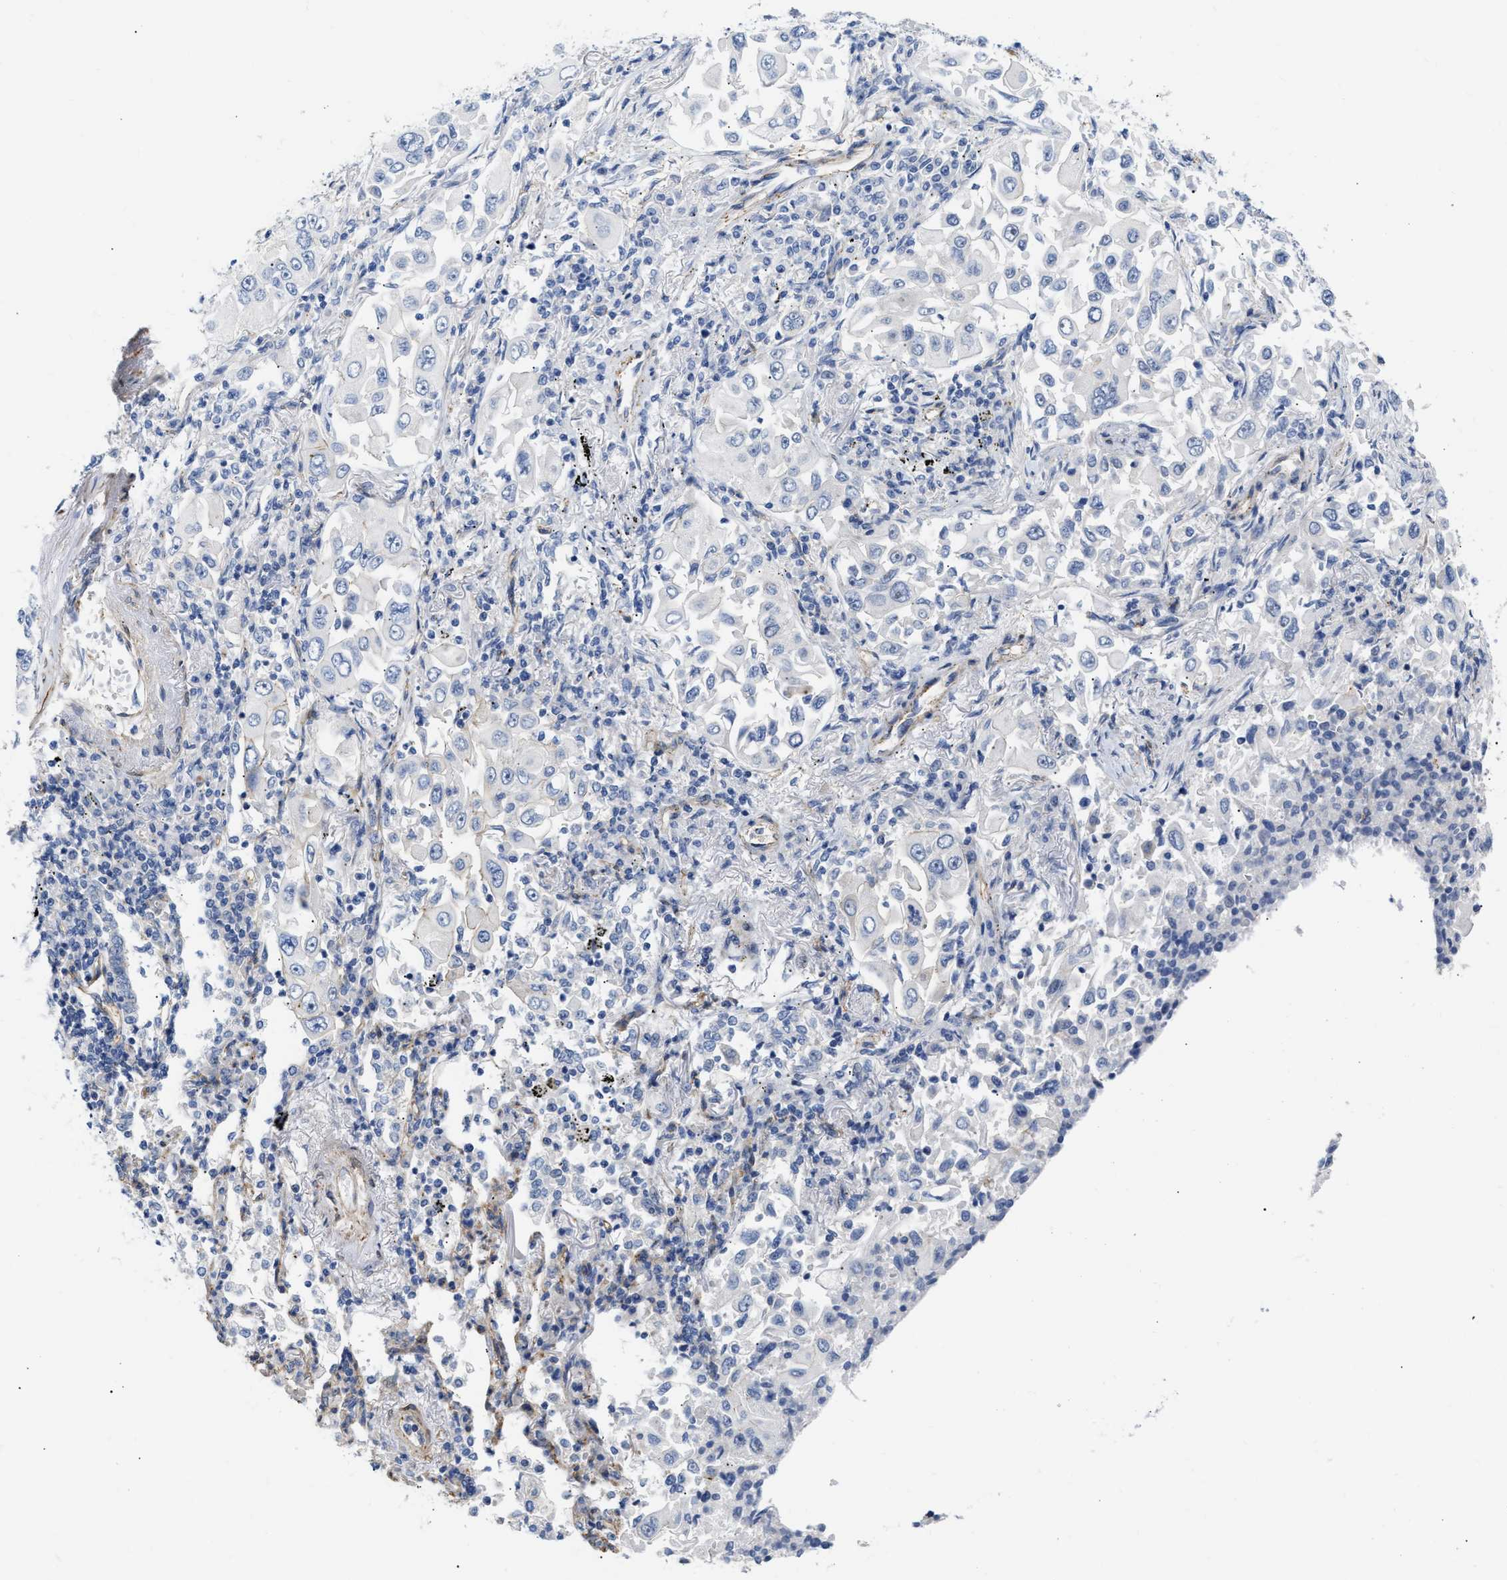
{"staining": {"intensity": "negative", "quantity": "none", "location": "none"}, "tissue": "lung cancer", "cell_type": "Tumor cells", "image_type": "cancer", "snomed": [{"axis": "morphology", "description": "Adenocarcinoma, NOS"}, {"axis": "topography", "description": "Lung"}], "caption": "Immunohistochemical staining of human lung cancer exhibits no significant expression in tumor cells.", "gene": "FHL1", "patient": {"sex": "male", "age": 84}}